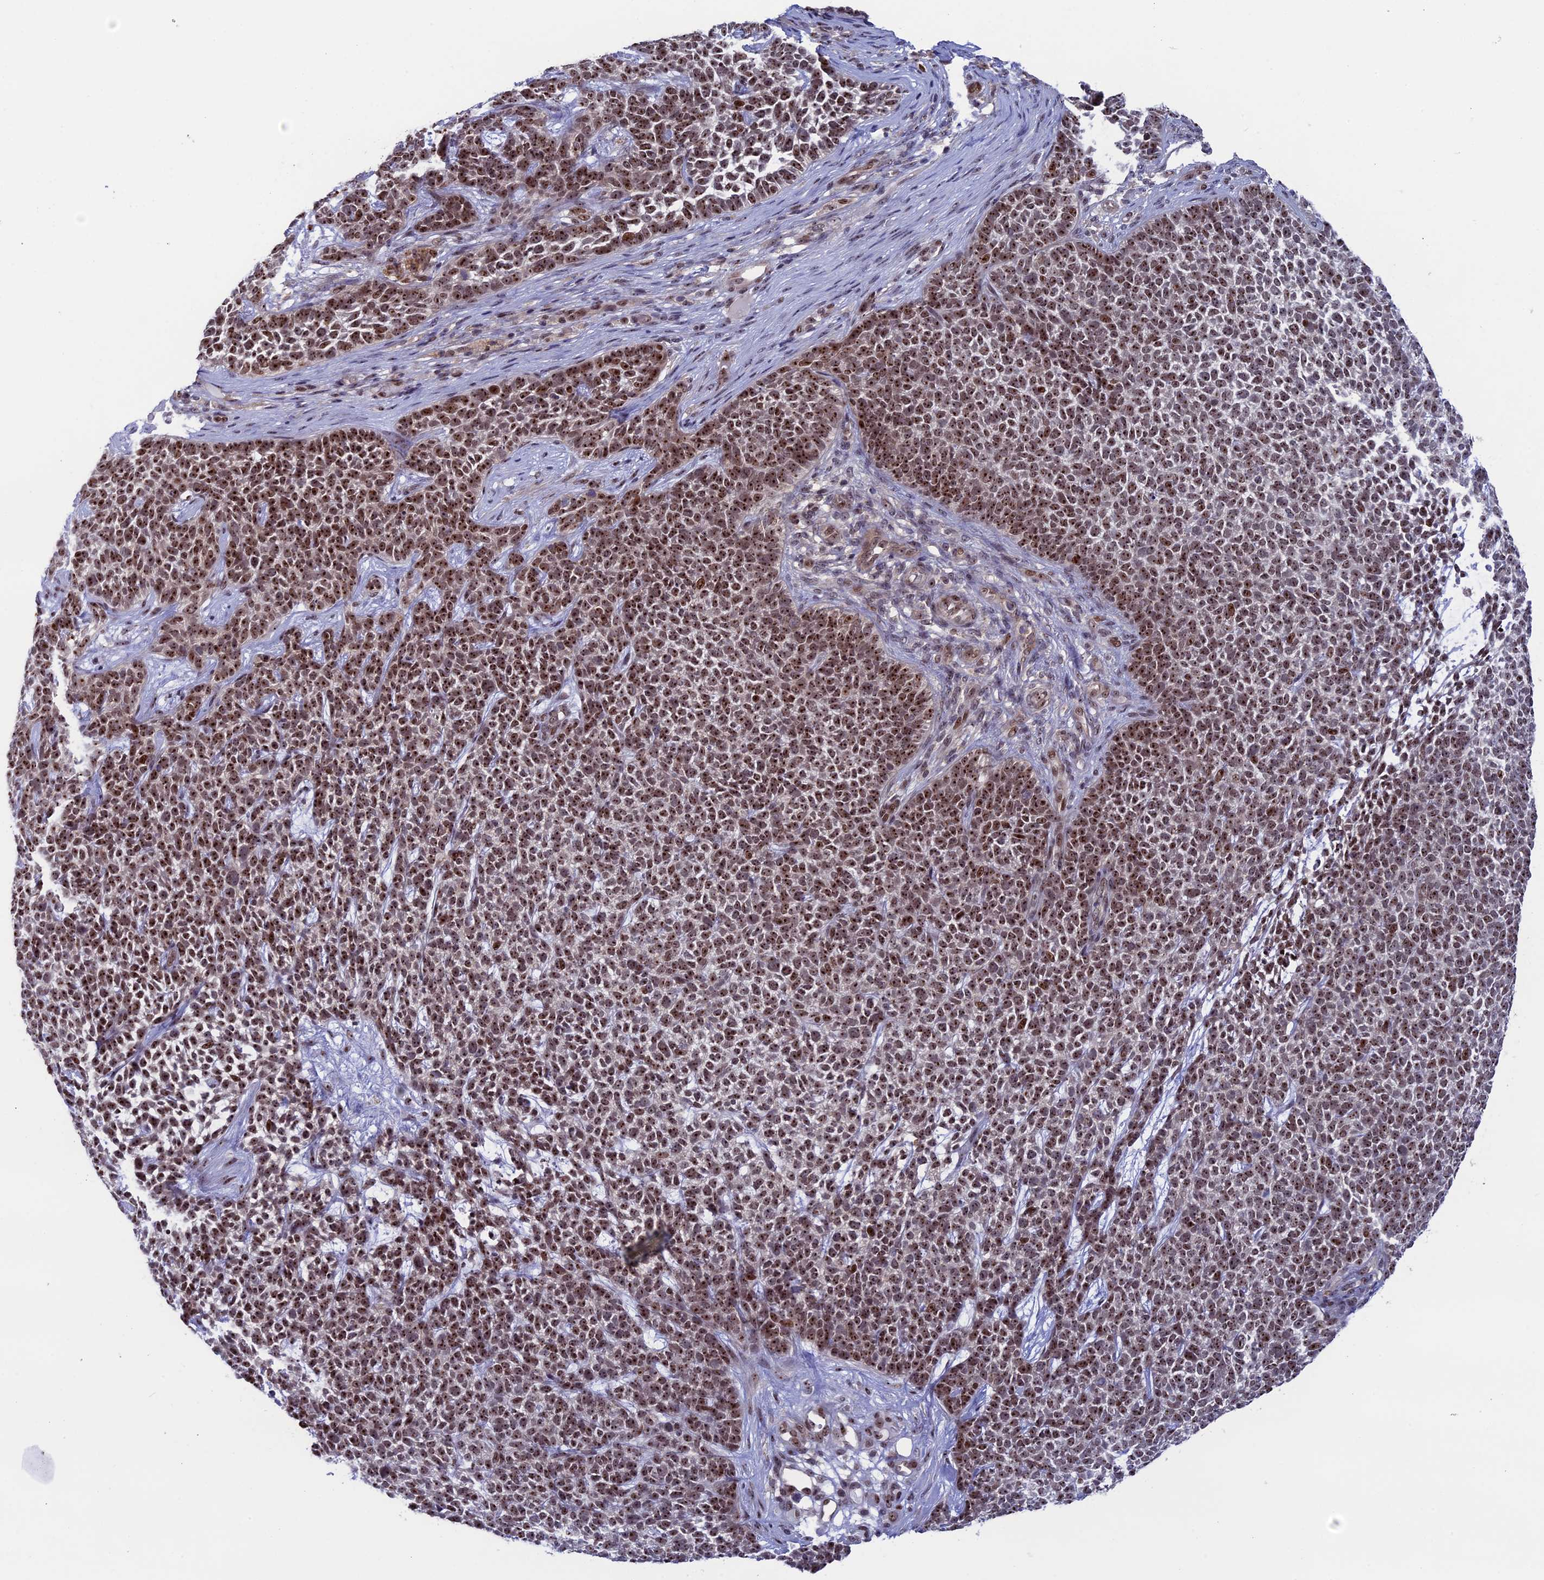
{"staining": {"intensity": "moderate", "quantity": ">75%", "location": "nuclear"}, "tissue": "skin cancer", "cell_type": "Tumor cells", "image_type": "cancer", "snomed": [{"axis": "morphology", "description": "Basal cell carcinoma"}, {"axis": "topography", "description": "Skin"}], "caption": "The micrograph reveals a brown stain indicating the presence of a protein in the nuclear of tumor cells in basal cell carcinoma (skin).", "gene": "CCDC86", "patient": {"sex": "female", "age": 84}}